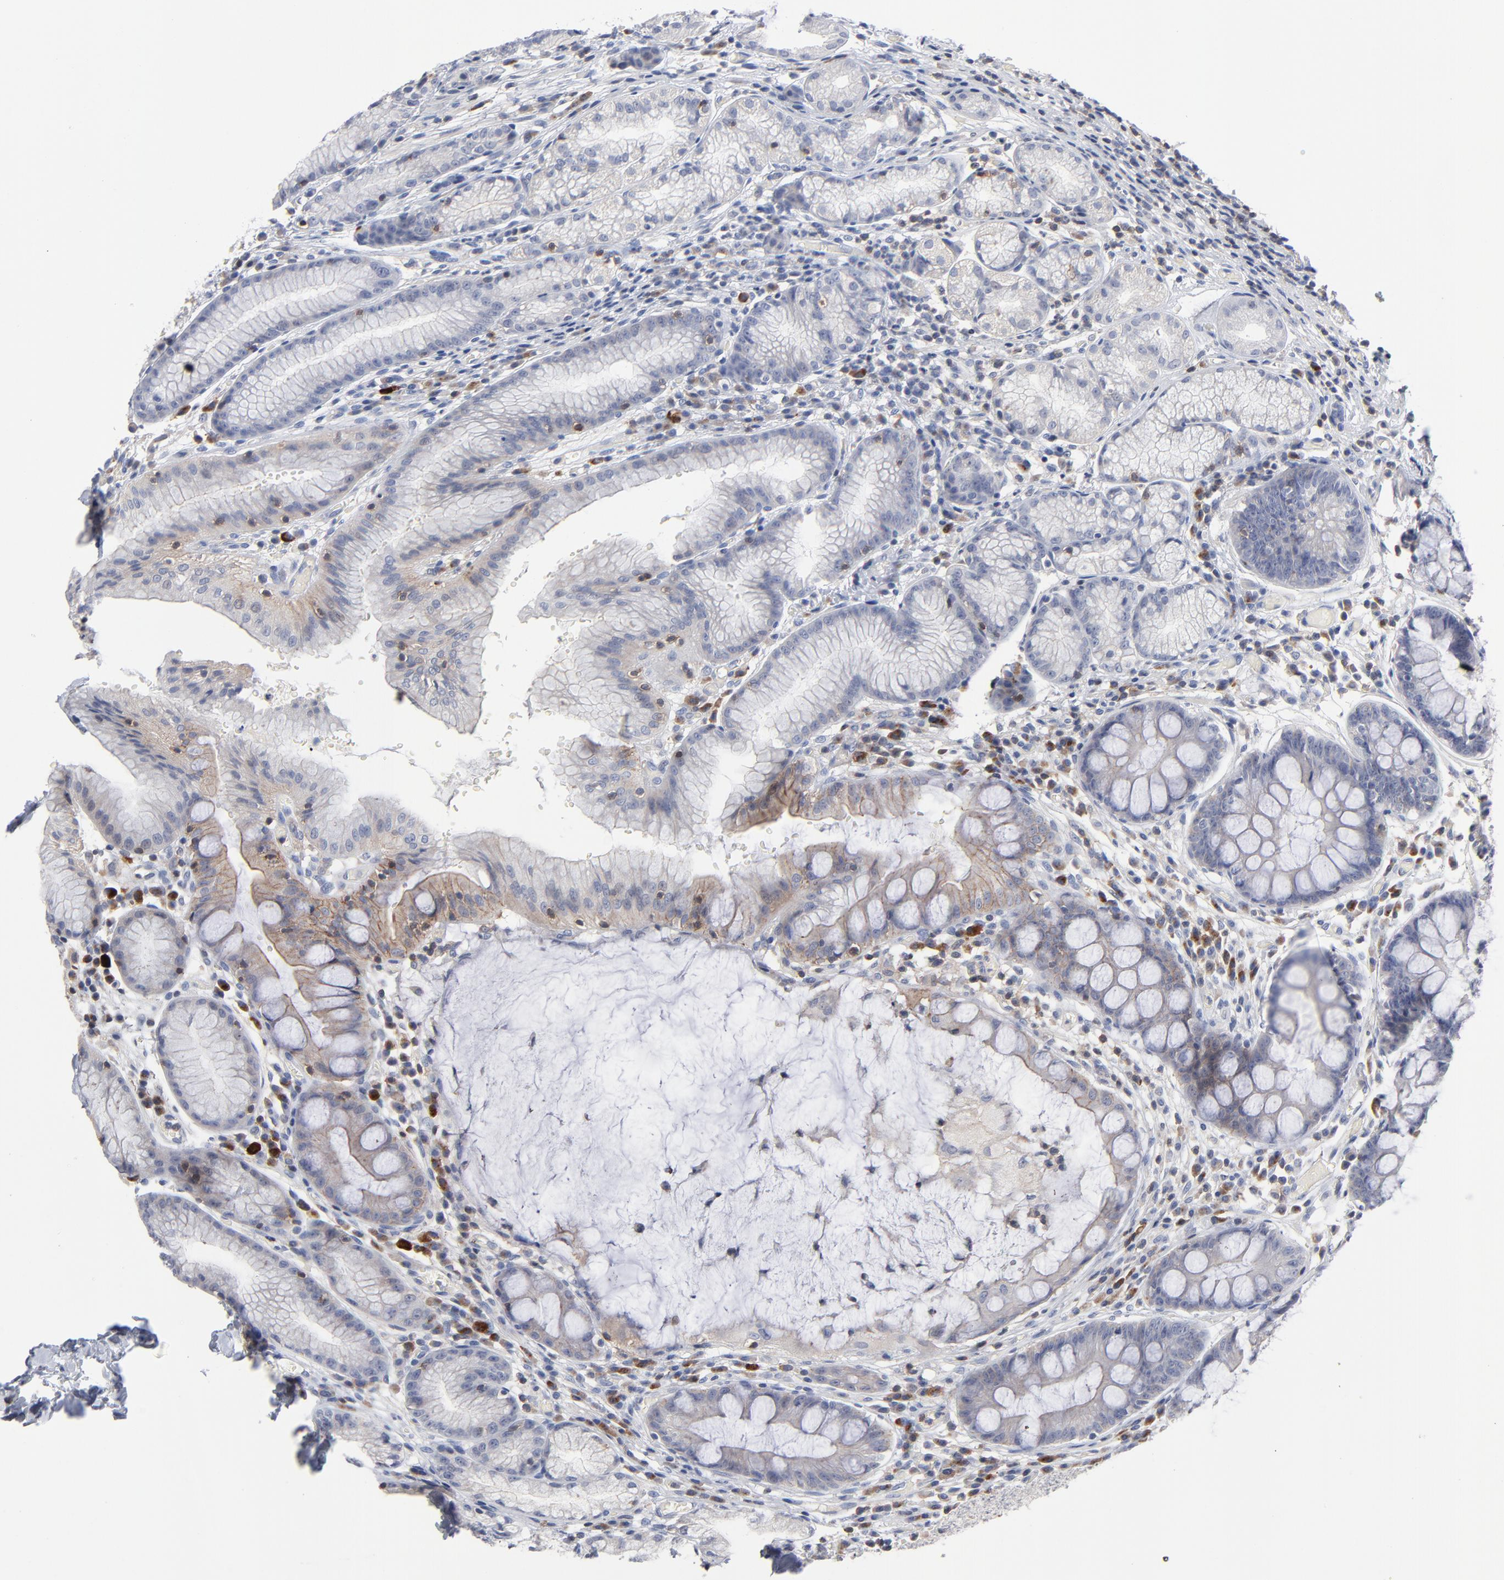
{"staining": {"intensity": "weak", "quantity": "<25%", "location": "cytoplasmic/membranous"}, "tissue": "stomach", "cell_type": "Glandular cells", "image_type": "normal", "snomed": [{"axis": "morphology", "description": "Normal tissue, NOS"}, {"axis": "morphology", "description": "Inflammation, NOS"}, {"axis": "topography", "description": "Stomach, lower"}], "caption": "IHC photomicrograph of benign stomach: human stomach stained with DAB (3,3'-diaminobenzidine) displays no significant protein staining in glandular cells. (DAB (3,3'-diaminobenzidine) immunohistochemistry, high magnification).", "gene": "PDLIM2", "patient": {"sex": "male", "age": 59}}